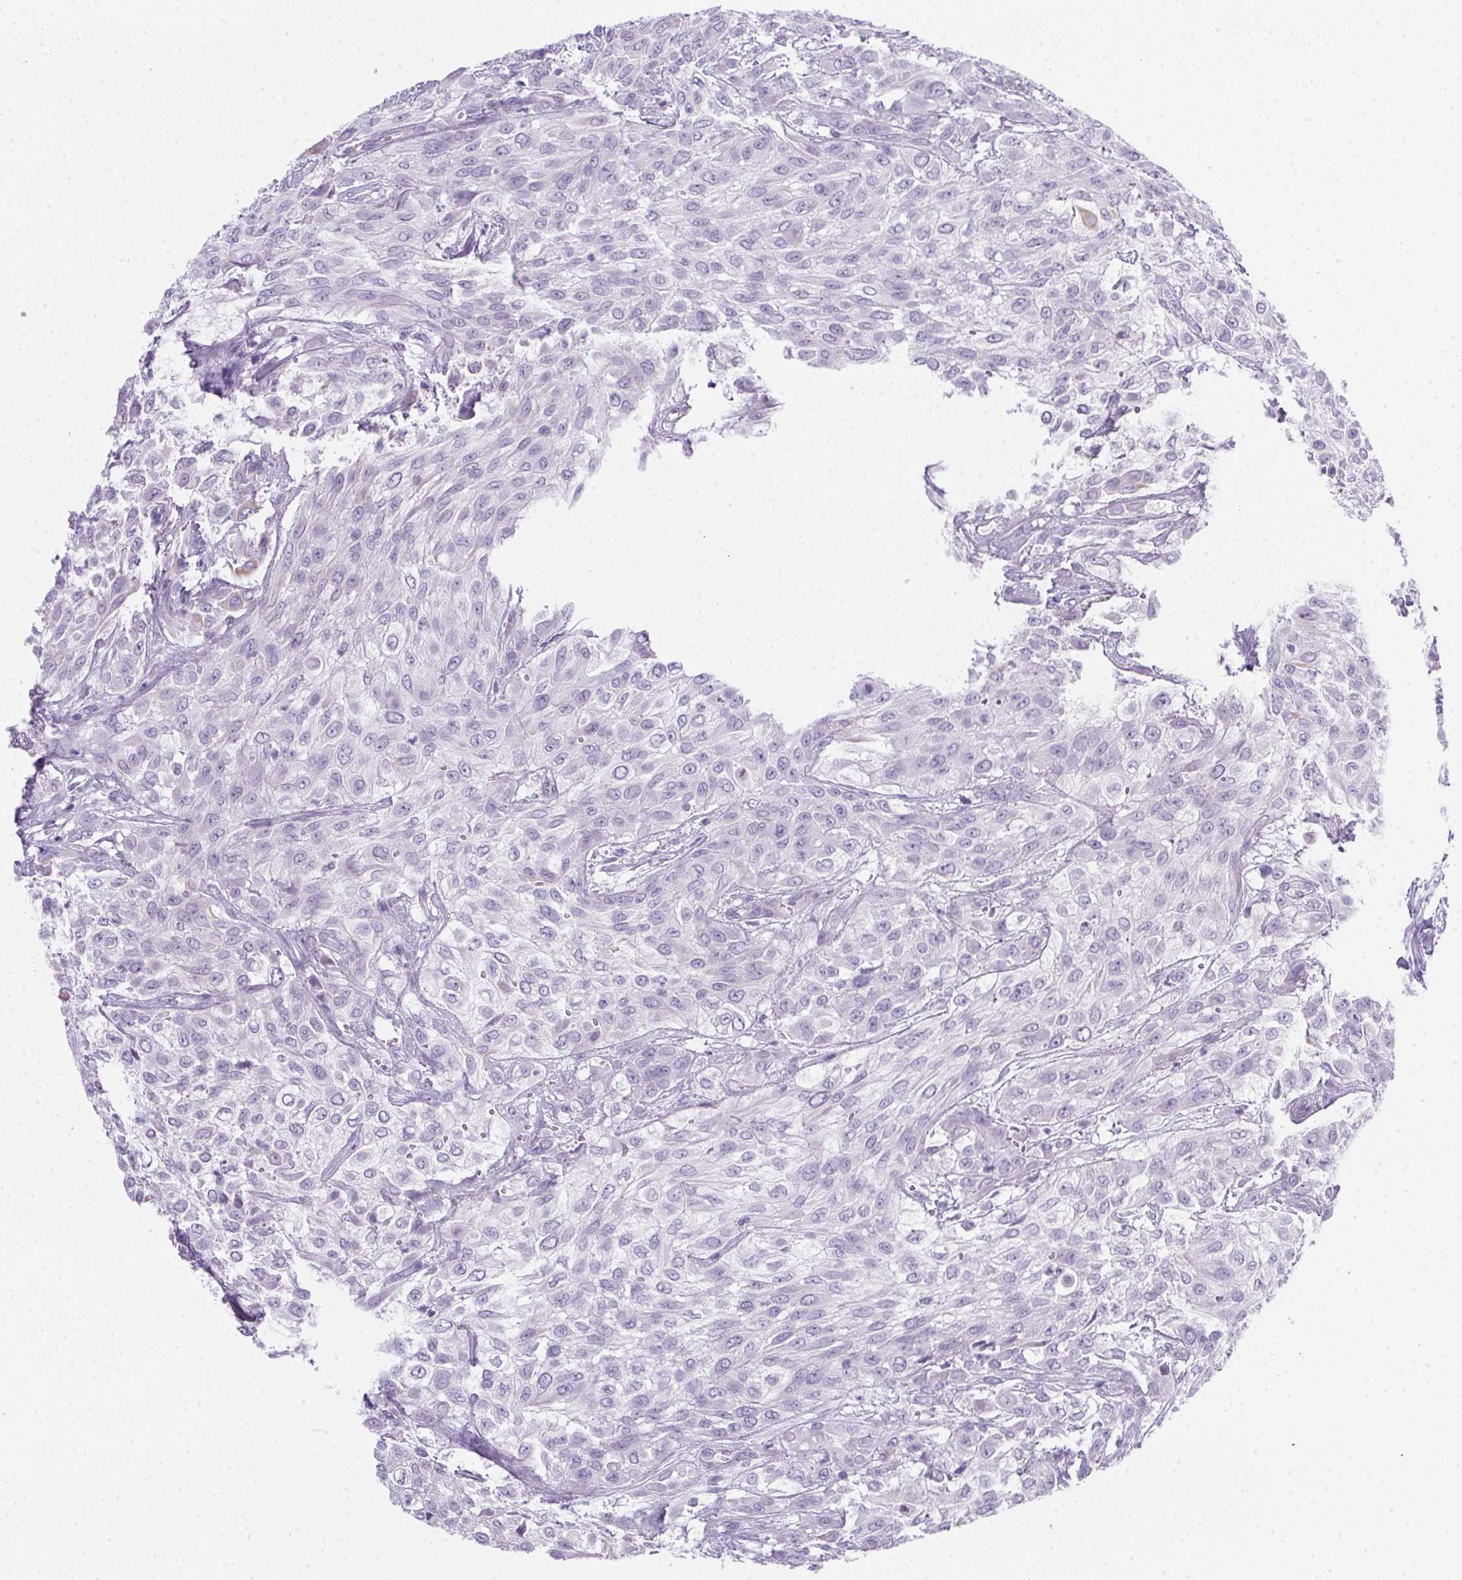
{"staining": {"intensity": "negative", "quantity": "none", "location": "none"}, "tissue": "urothelial cancer", "cell_type": "Tumor cells", "image_type": "cancer", "snomed": [{"axis": "morphology", "description": "Urothelial carcinoma, High grade"}, {"axis": "topography", "description": "Urinary bladder"}], "caption": "An image of human urothelial cancer is negative for staining in tumor cells.", "gene": "SPACA5B", "patient": {"sex": "male", "age": 57}}